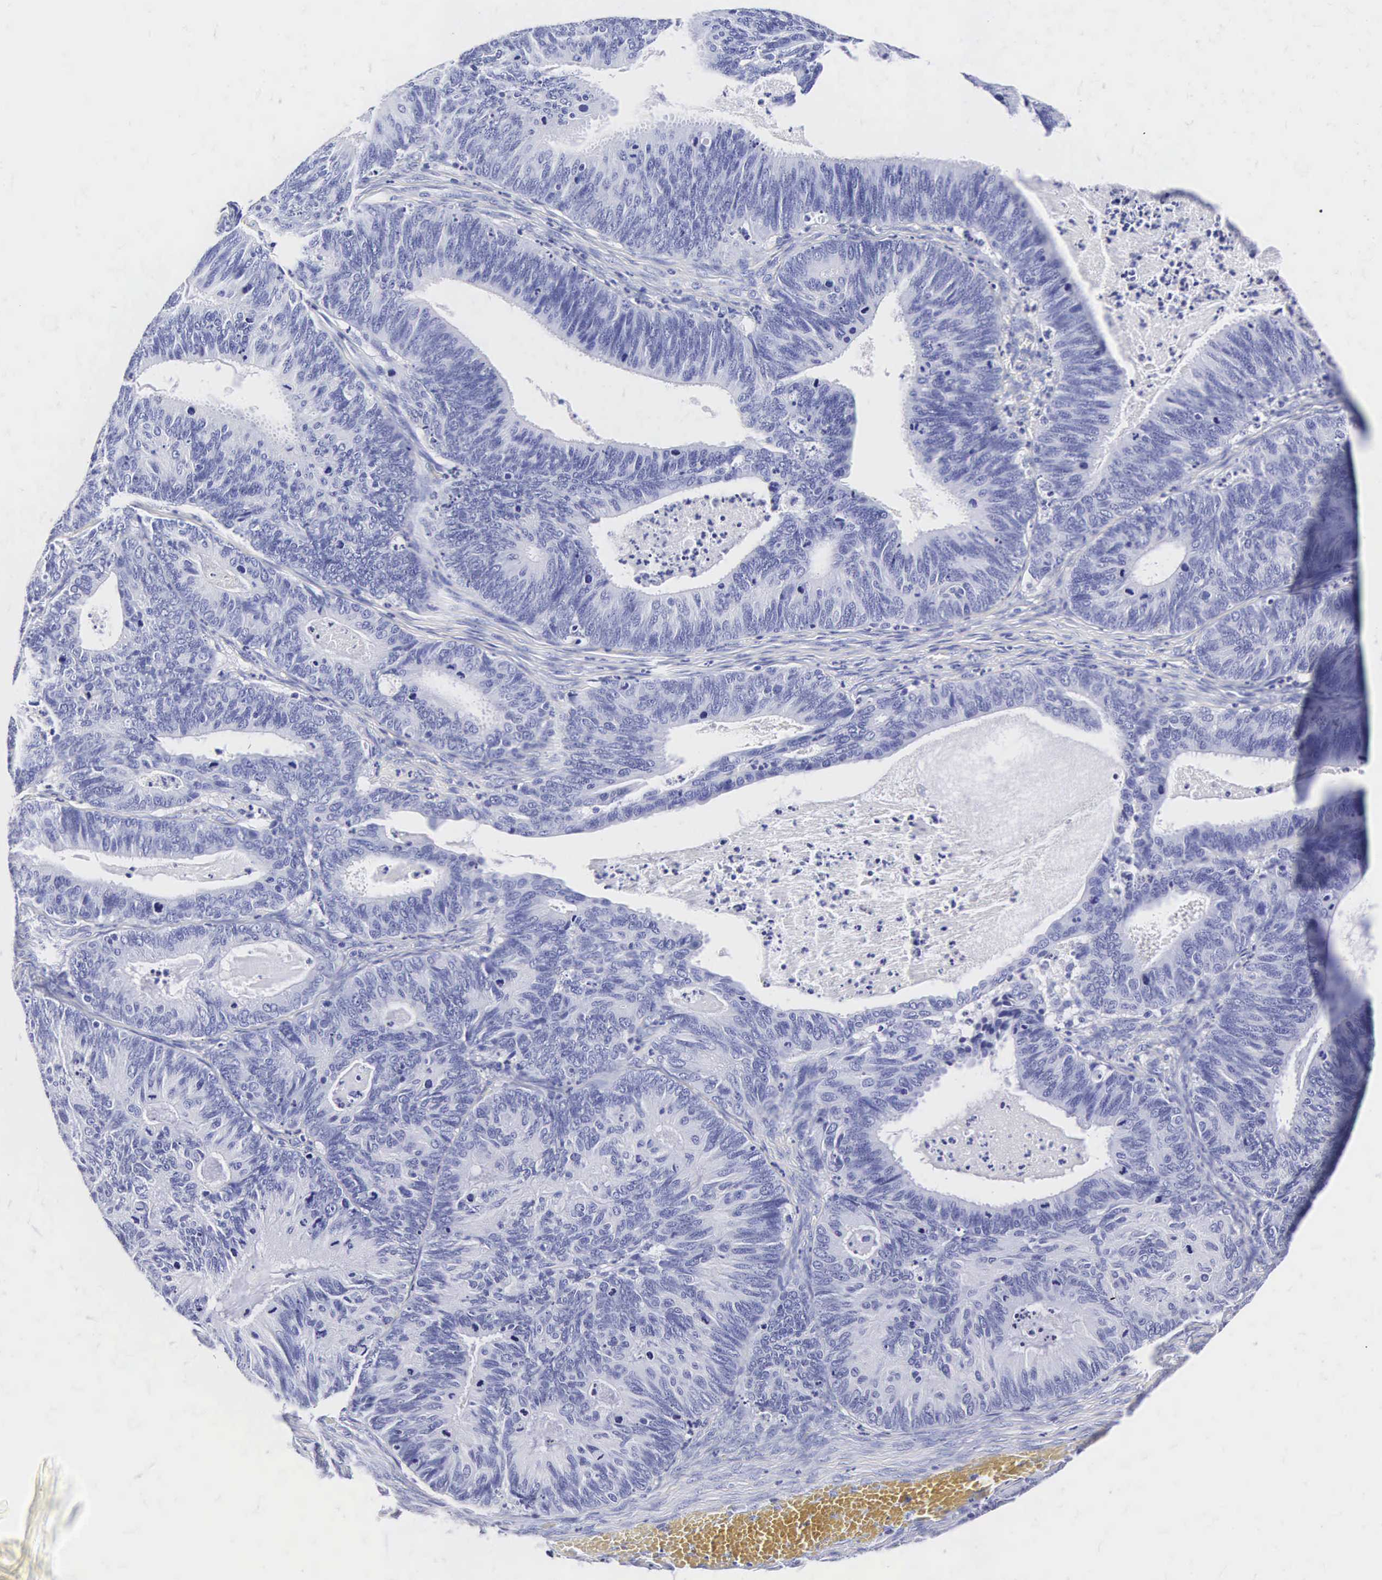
{"staining": {"intensity": "negative", "quantity": "none", "location": "none"}, "tissue": "ovarian cancer", "cell_type": "Tumor cells", "image_type": "cancer", "snomed": [{"axis": "morphology", "description": "Carcinoma, endometroid"}, {"axis": "topography", "description": "Ovary"}], "caption": "An immunohistochemistry micrograph of ovarian cancer is shown. There is no staining in tumor cells of ovarian cancer.", "gene": "INS", "patient": {"sex": "female", "age": 52}}